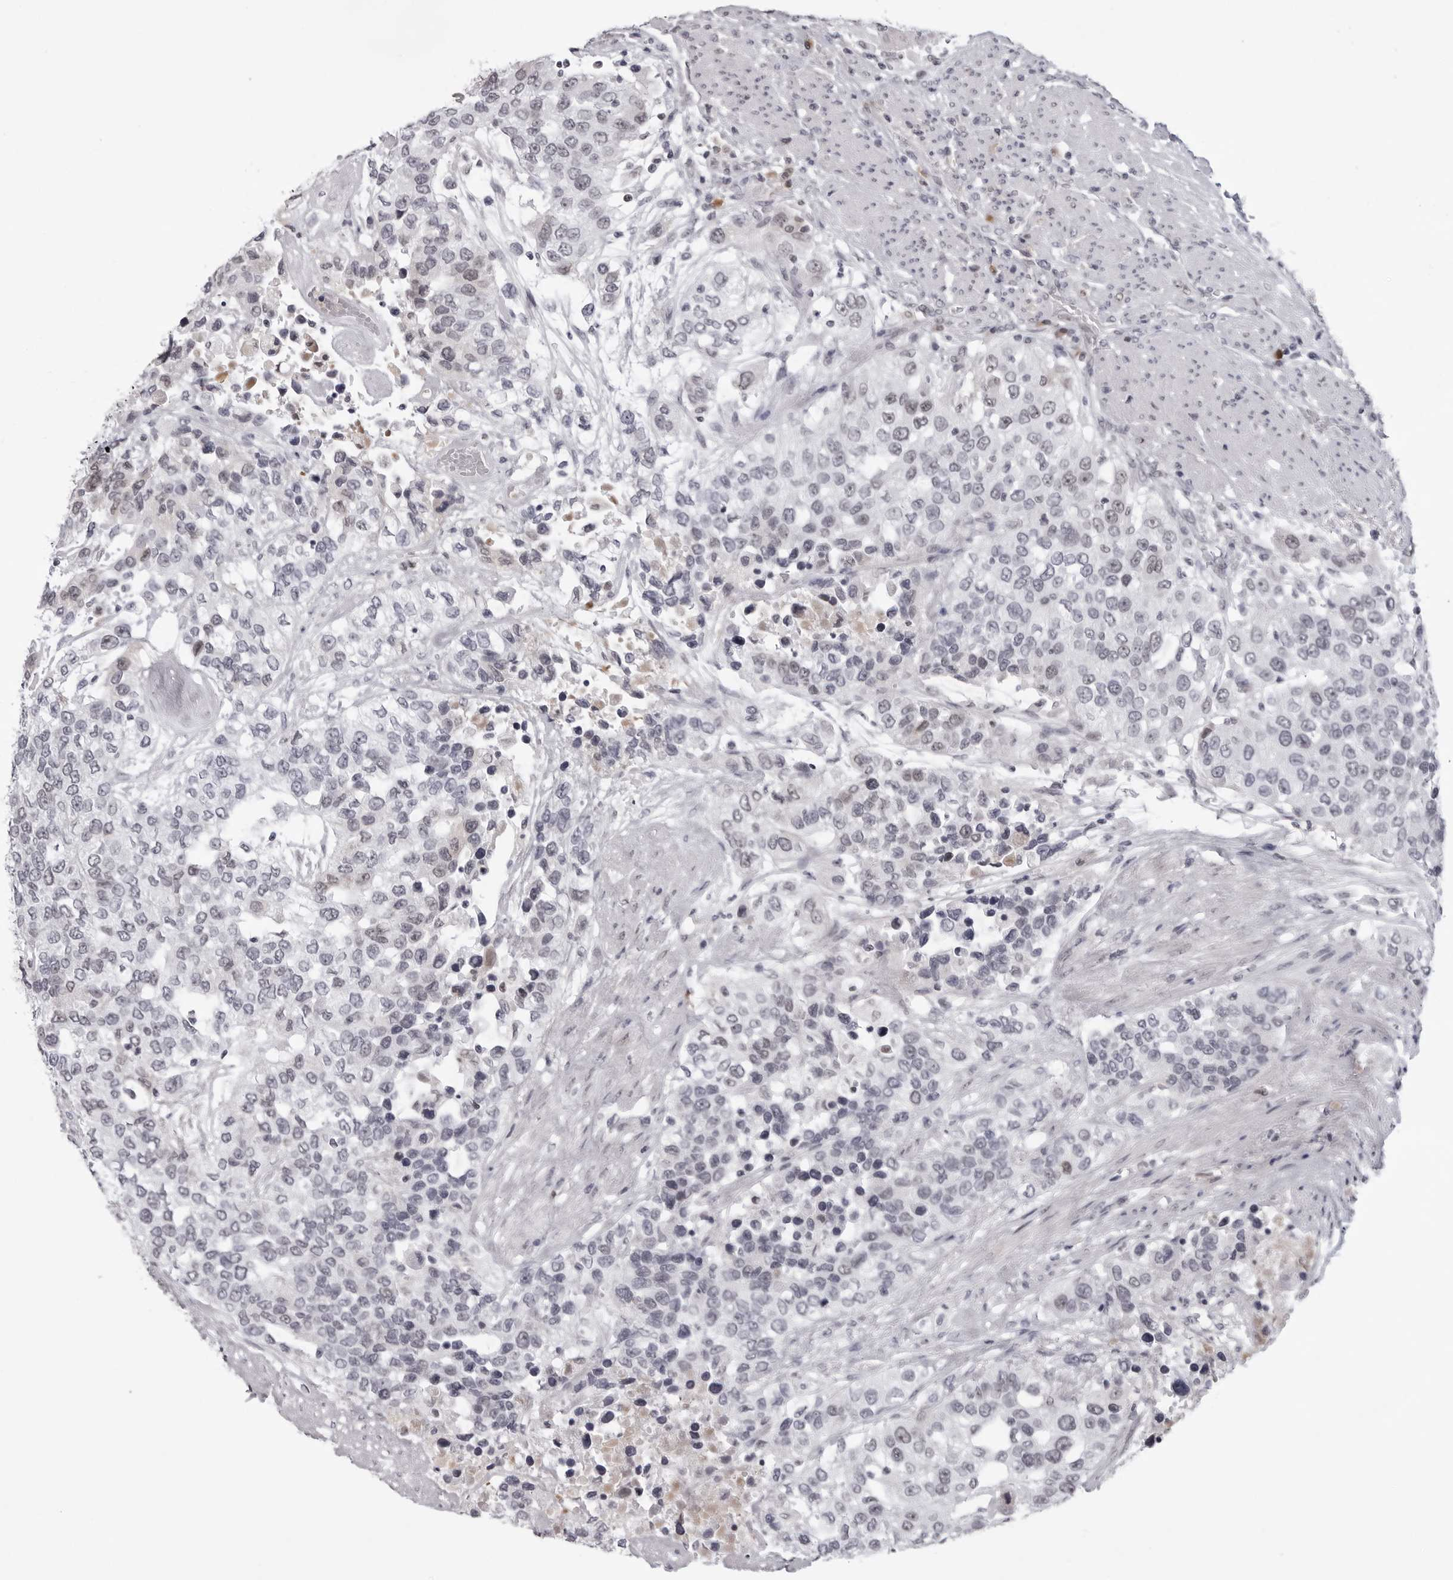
{"staining": {"intensity": "weak", "quantity": "<25%", "location": "nuclear"}, "tissue": "urothelial cancer", "cell_type": "Tumor cells", "image_type": "cancer", "snomed": [{"axis": "morphology", "description": "Urothelial carcinoma, High grade"}, {"axis": "topography", "description": "Urinary bladder"}], "caption": "High magnification brightfield microscopy of urothelial cancer stained with DAB (3,3'-diaminobenzidine) (brown) and counterstained with hematoxylin (blue): tumor cells show no significant staining.", "gene": "EXOSC10", "patient": {"sex": "female", "age": 80}}